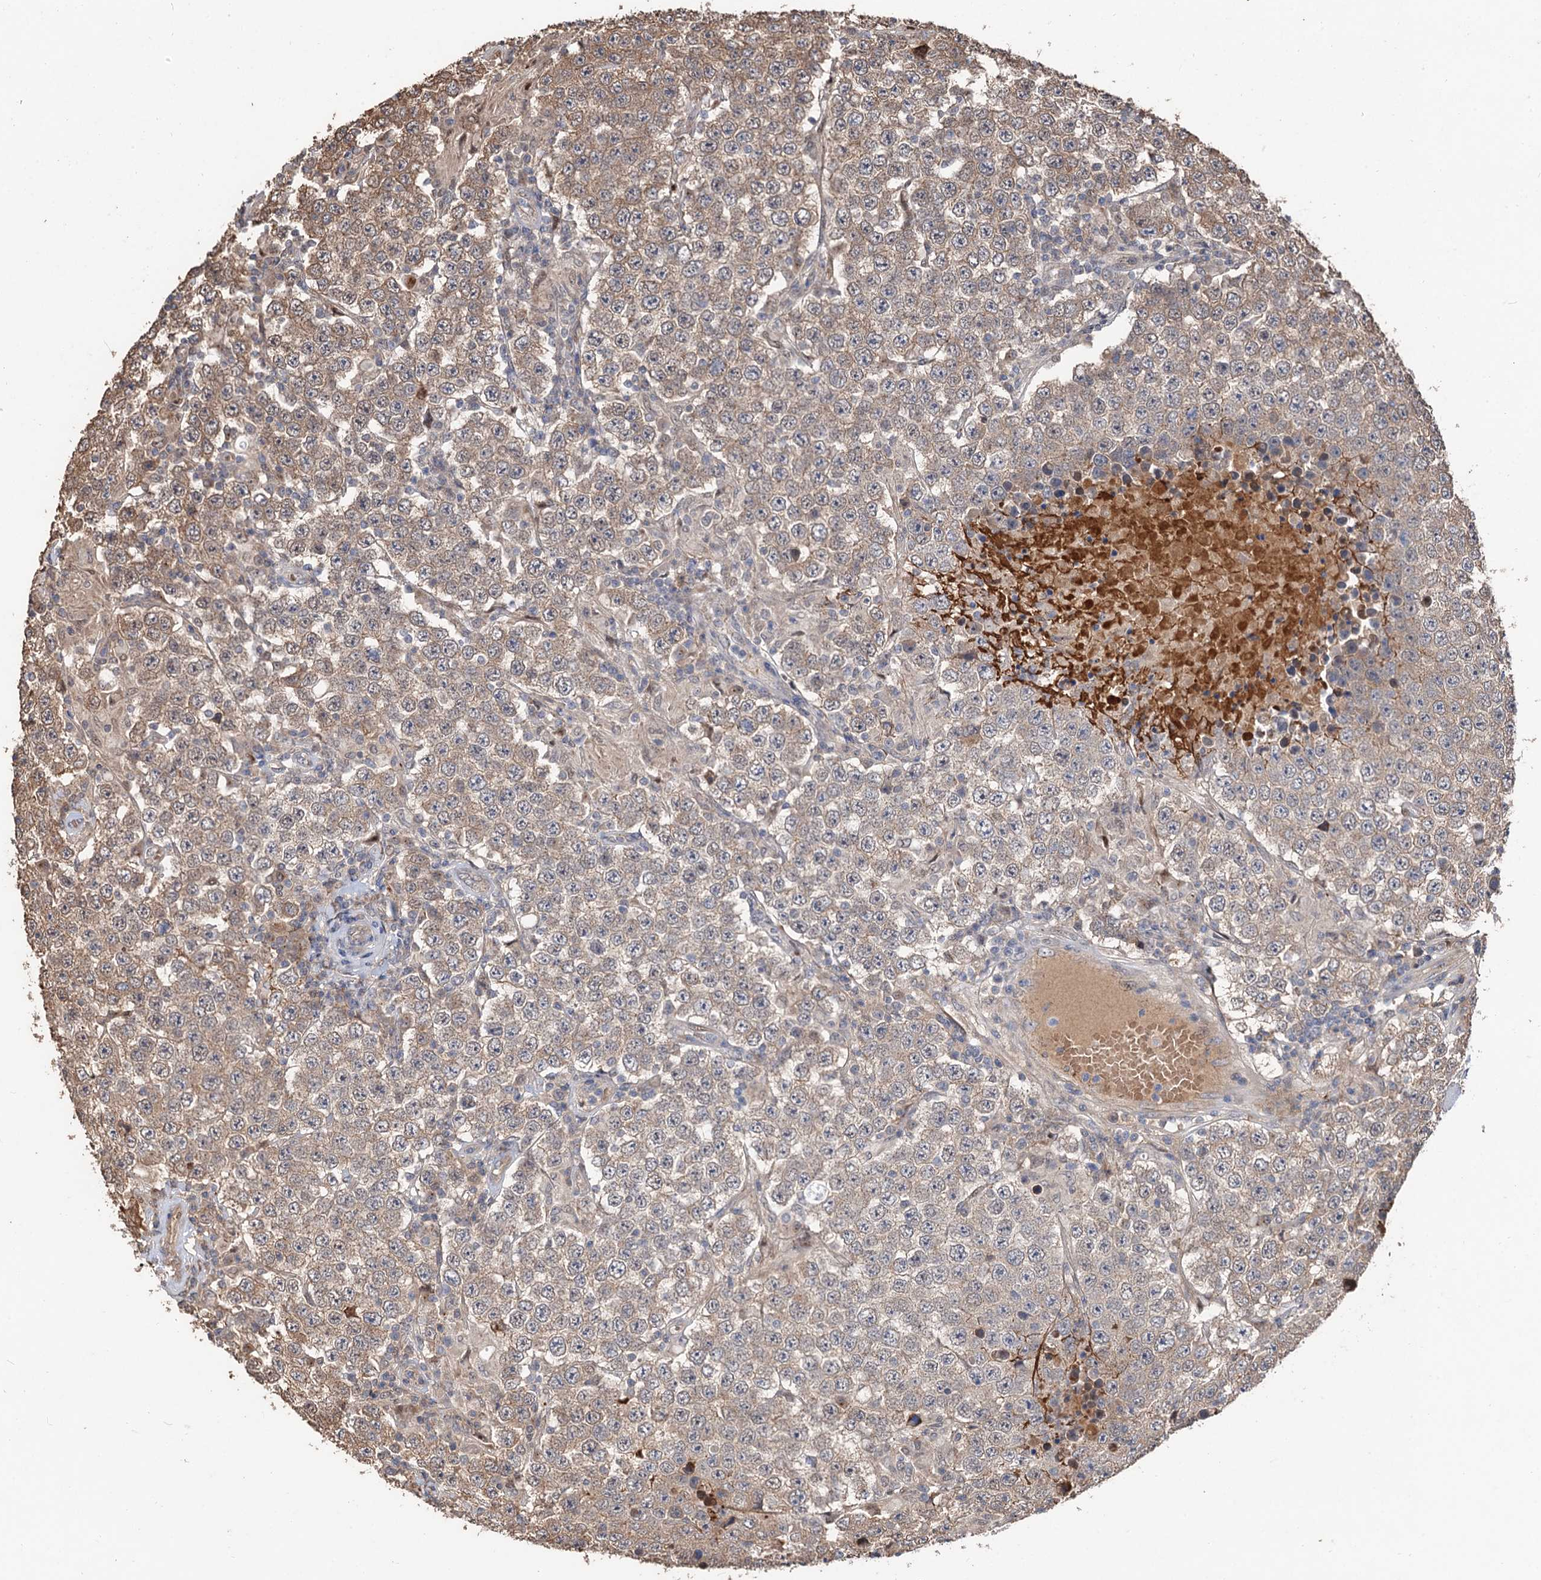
{"staining": {"intensity": "weak", "quantity": ">75%", "location": "cytoplasmic/membranous"}, "tissue": "testis cancer", "cell_type": "Tumor cells", "image_type": "cancer", "snomed": [{"axis": "morphology", "description": "Normal tissue, NOS"}, {"axis": "morphology", "description": "Urothelial carcinoma, High grade"}, {"axis": "morphology", "description": "Seminoma, NOS"}, {"axis": "morphology", "description": "Carcinoma, Embryonal, NOS"}, {"axis": "topography", "description": "Urinary bladder"}, {"axis": "topography", "description": "Testis"}], "caption": "DAB immunohistochemical staining of human testis cancer exhibits weak cytoplasmic/membranous protein positivity in about >75% of tumor cells.", "gene": "DEXI", "patient": {"sex": "male", "age": 41}}